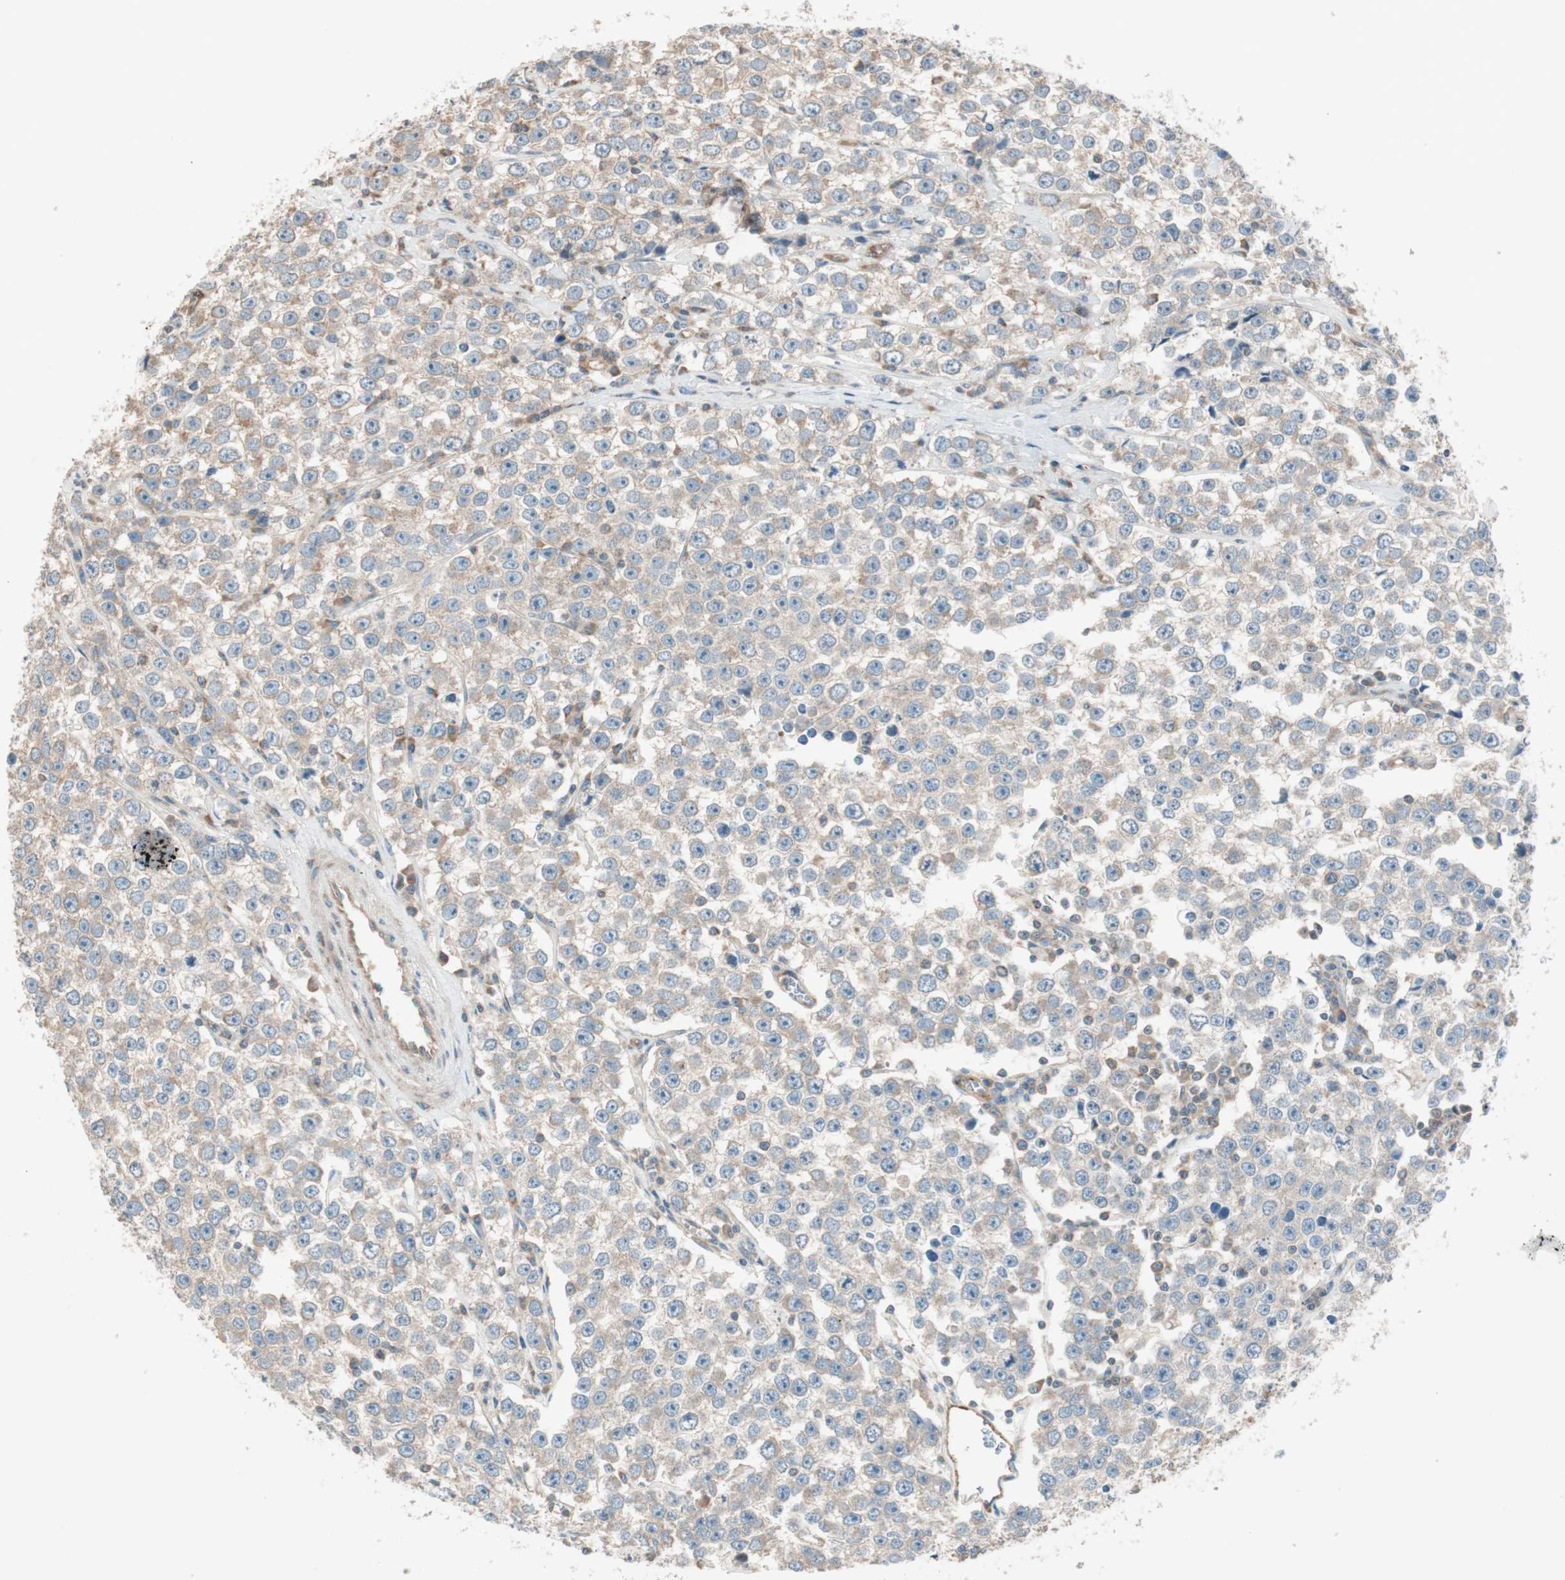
{"staining": {"intensity": "moderate", "quantity": ">75%", "location": "cytoplasmic/membranous"}, "tissue": "testis cancer", "cell_type": "Tumor cells", "image_type": "cancer", "snomed": [{"axis": "morphology", "description": "Seminoma, NOS"}, {"axis": "morphology", "description": "Carcinoma, Embryonal, NOS"}, {"axis": "topography", "description": "Testis"}], "caption": "The histopathology image reveals a brown stain indicating the presence of a protein in the cytoplasmic/membranous of tumor cells in testis seminoma.", "gene": "CC2D1A", "patient": {"sex": "male", "age": 52}}